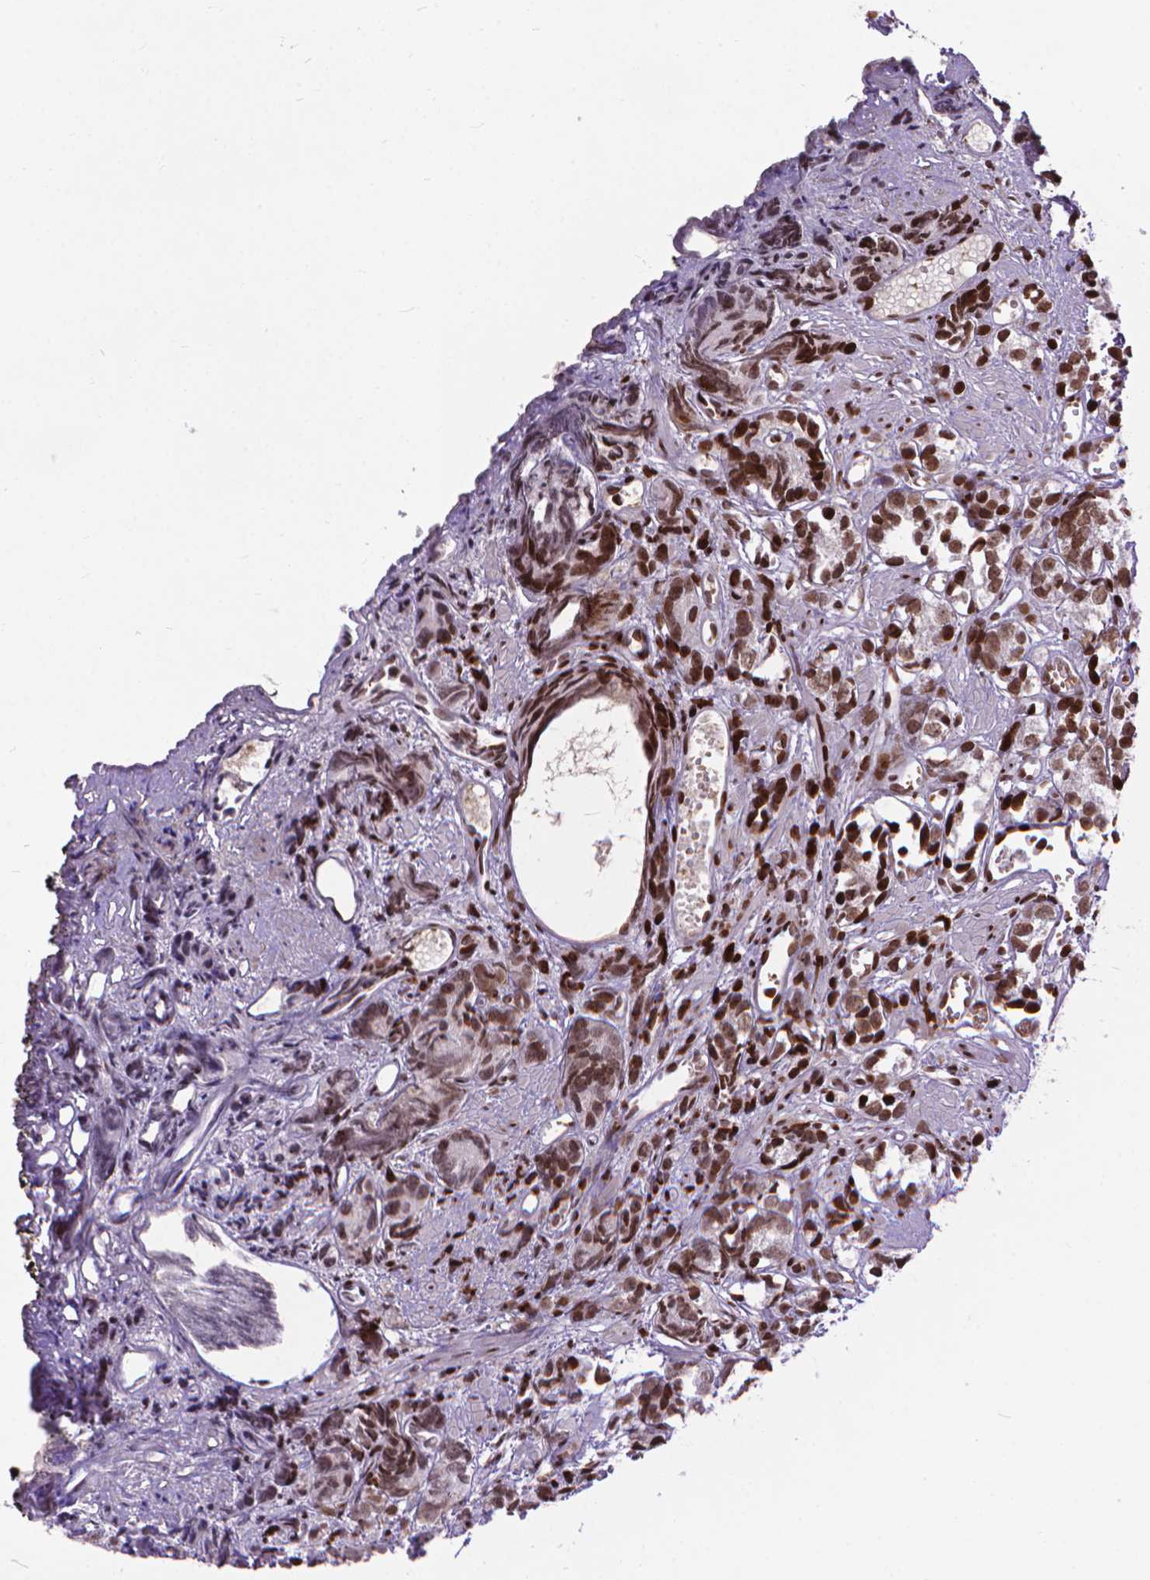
{"staining": {"intensity": "moderate", "quantity": ">75%", "location": "nuclear"}, "tissue": "prostate cancer", "cell_type": "Tumor cells", "image_type": "cancer", "snomed": [{"axis": "morphology", "description": "Adenocarcinoma, High grade"}, {"axis": "topography", "description": "Prostate"}], "caption": "Human prostate high-grade adenocarcinoma stained with a brown dye demonstrates moderate nuclear positive staining in about >75% of tumor cells.", "gene": "AMER1", "patient": {"sex": "male", "age": 77}}